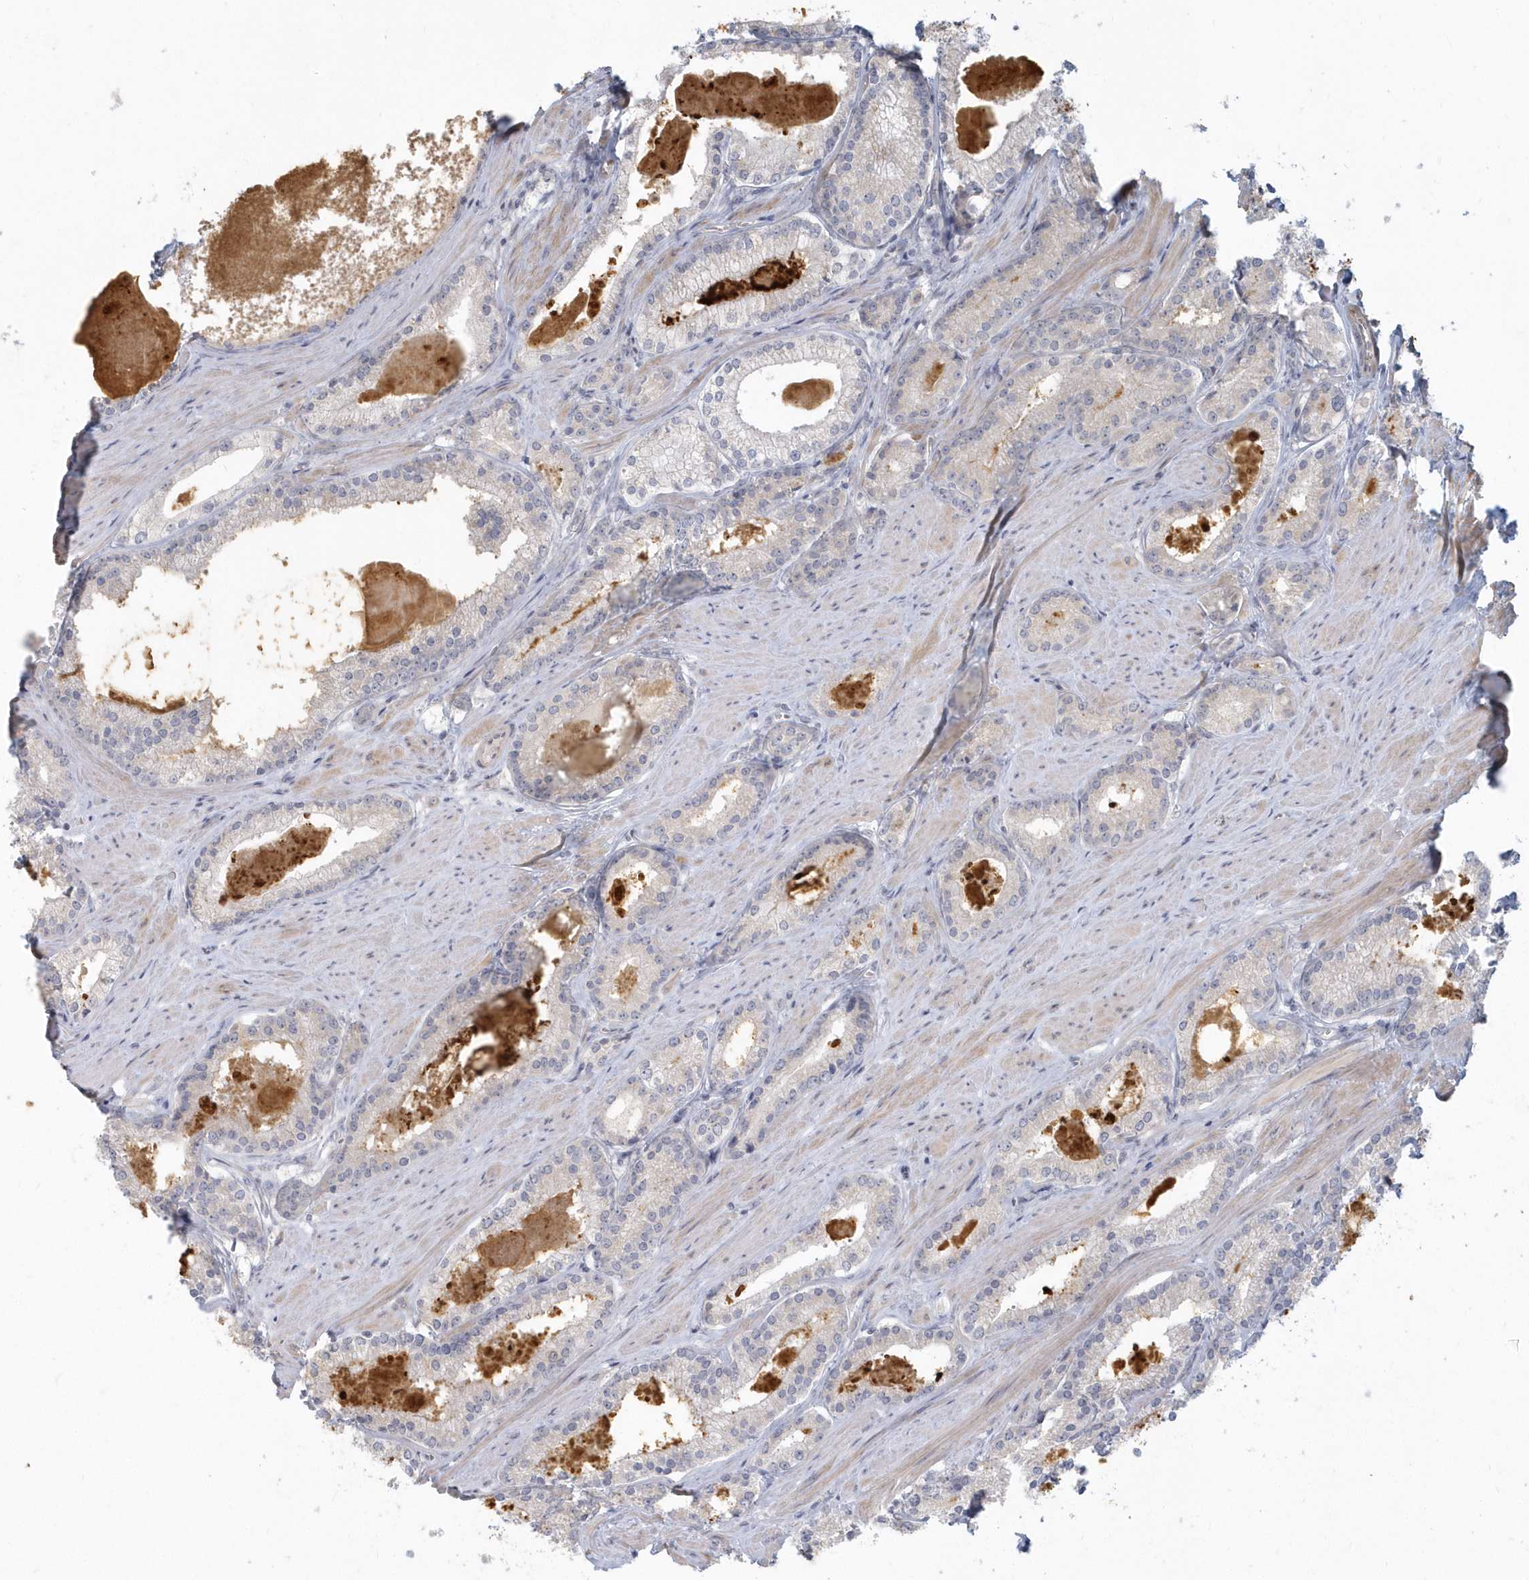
{"staining": {"intensity": "negative", "quantity": "none", "location": "none"}, "tissue": "prostate cancer", "cell_type": "Tumor cells", "image_type": "cancer", "snomed": [{"axis": "morphology", "description": "Adenocarcinoma, Low grade"}, {"axis": "topography", "description": "Prostate"}], "caption": "This is an immunohistochemistry image of prostate cancer. There is no positivity in tumor cells.", "gene": "NAPB", "patient": {"sex": "male", "age": 54}}